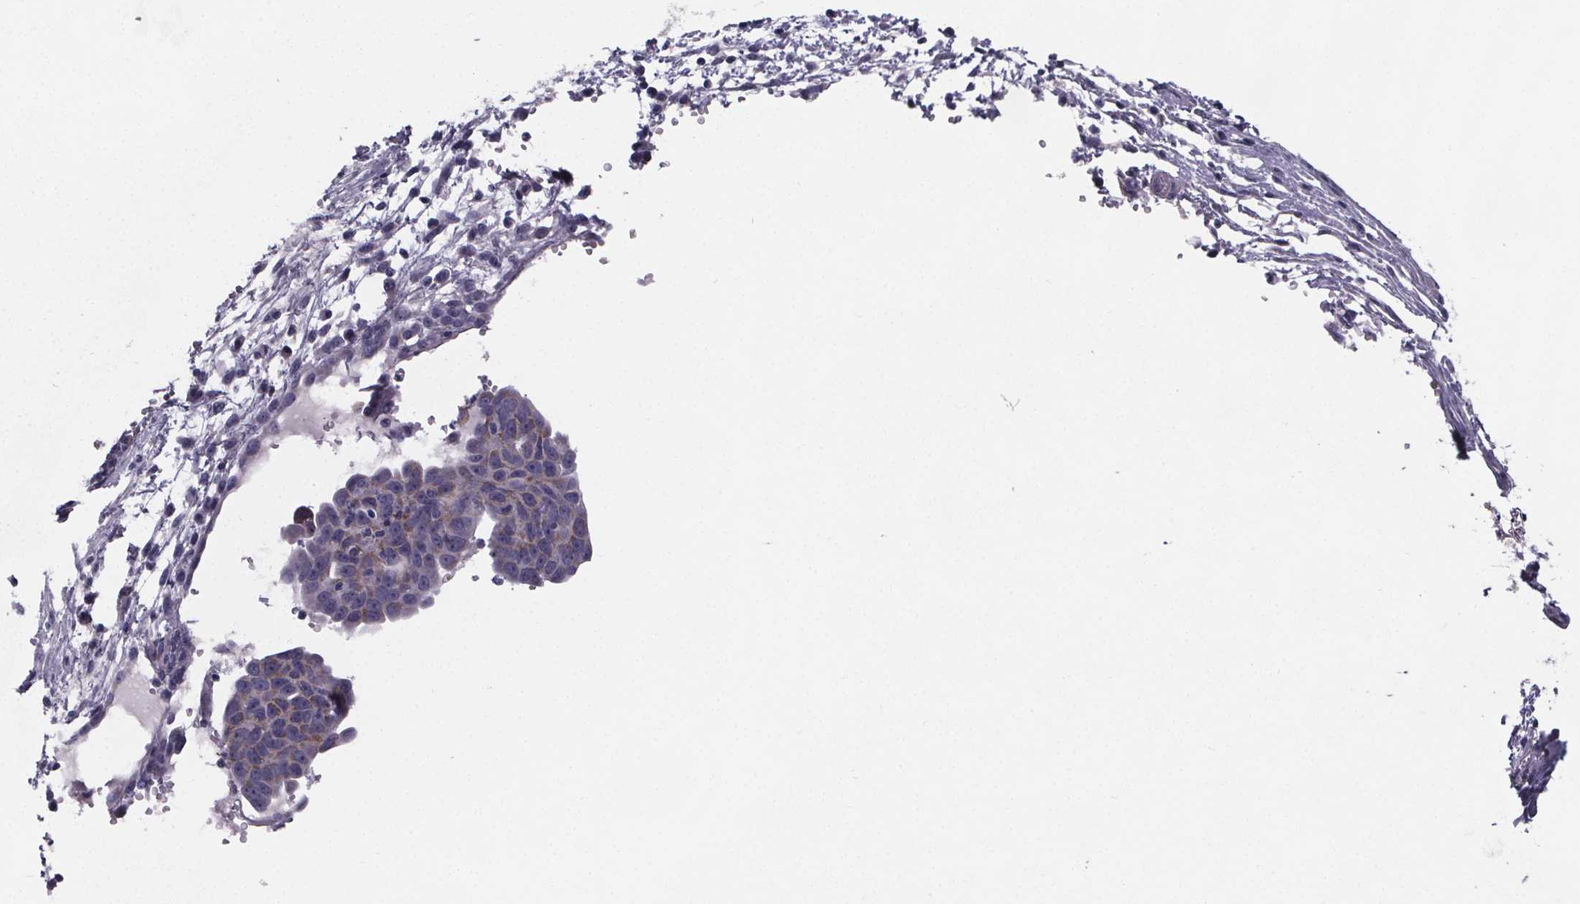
{"staining": {"intensity": "negative", "quantity": "none", "location": "none"}, "tissue": "ovarian cancer", "cell_type": "Tumor cells", "image_type": "cancer", "snomed": [{"axis": "morphology", "description": "Carcinoma, endometroid"}, {"axis": "topography", "description": "Ovary"}], "caption": "Ovarian cancer was stained to show a protein in brown. There is no significant expression in tumor cells.", "gene": "PAH", "patient": {"sex": "female", "age": 70}}